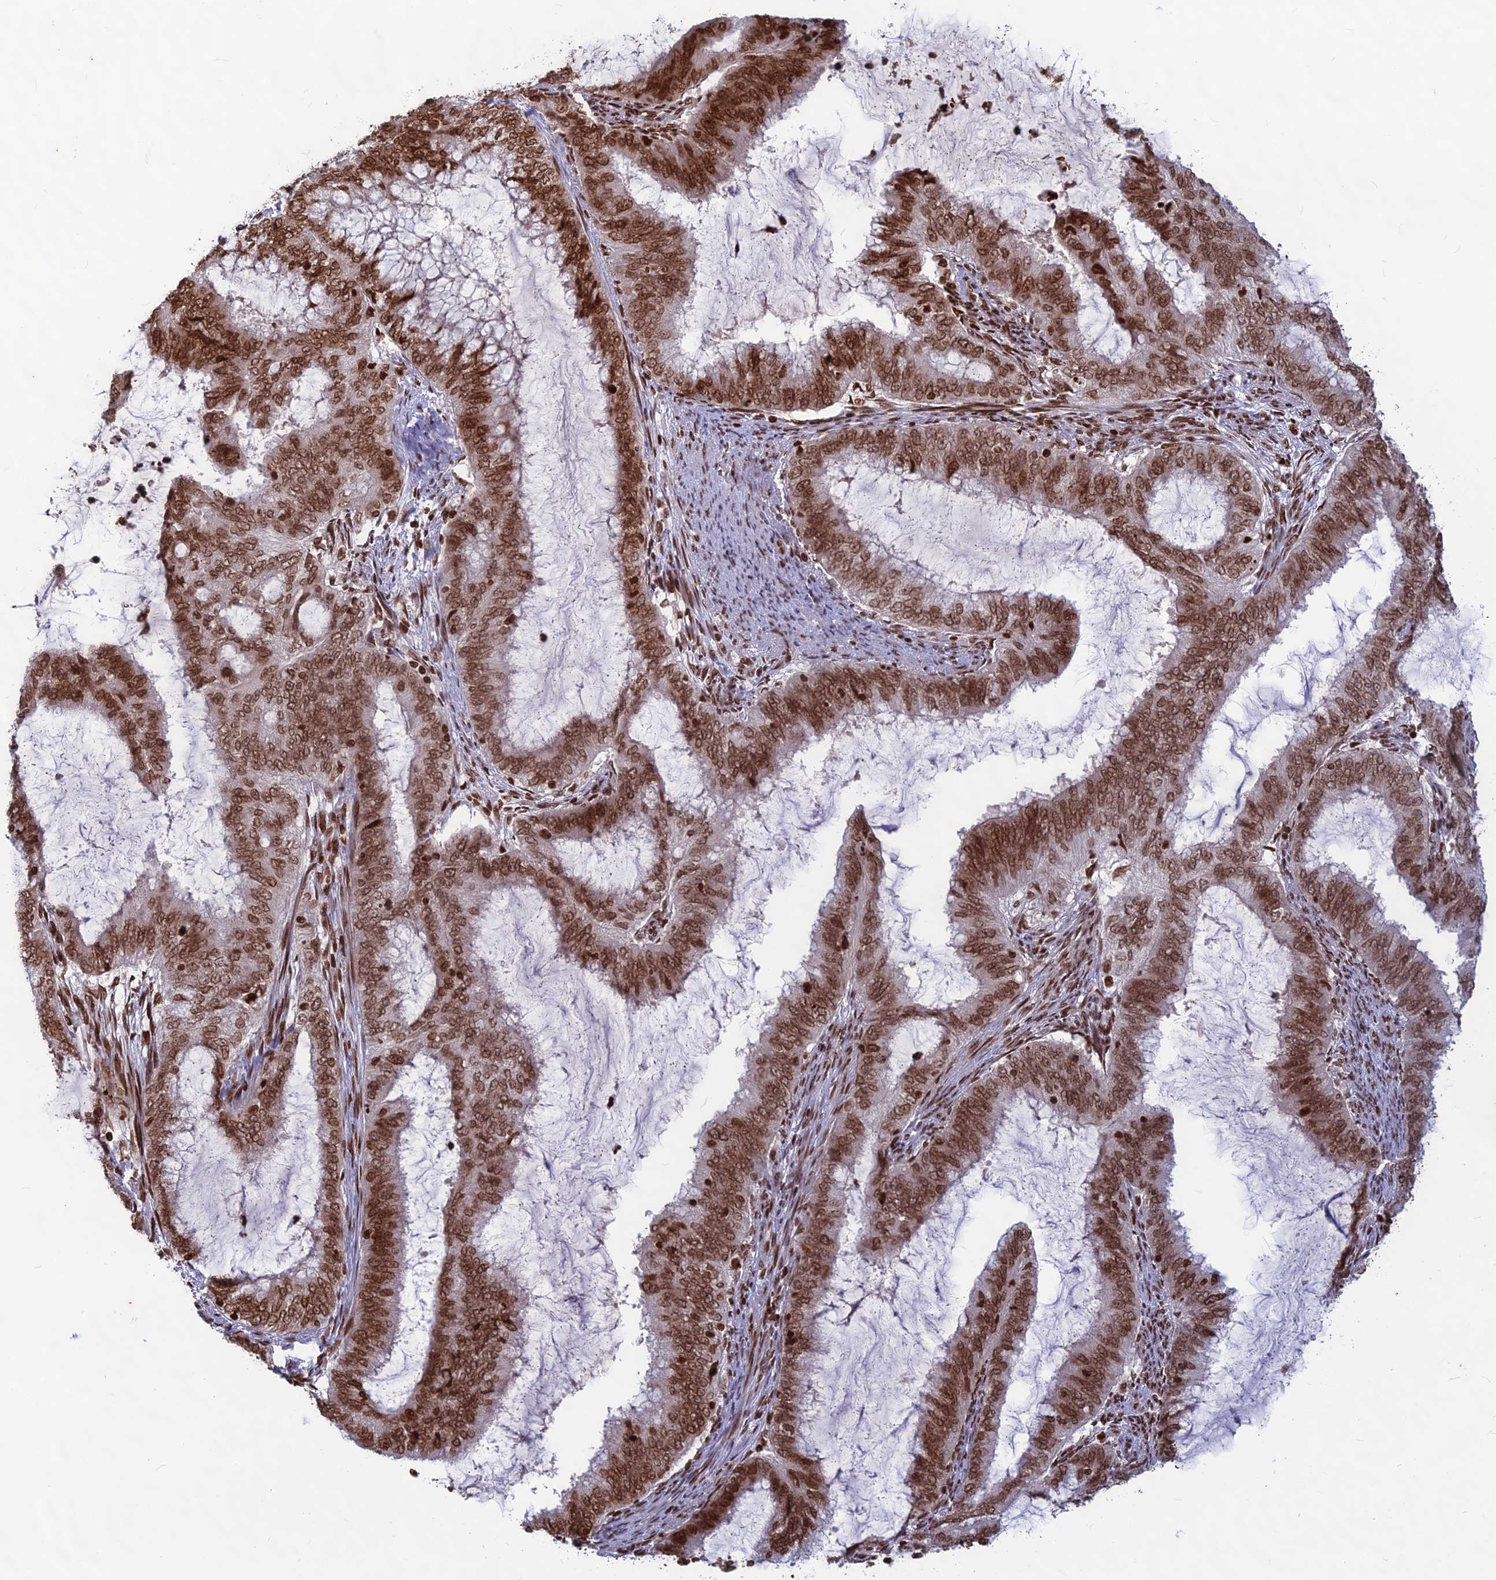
{"staining": {"intensity": "moderate", "quantity": ">75%", "location": "nuclear"}, "tissue": "endometrial cancer", "cell_type": "Tumor cells", "image_type": "cancer", "snomed": [{"axis": "morphology", "description": "Adenocarcinoma, NOS"}, {"axis": "topography", "description": "Endometrium"}], "caption": "DAB (3,3'-diaminobenzidine) immunohistochemical staining of human endometrial cancer displays moderate nuclear protein expression in approximately >75% of tumor cells. (DAB IHC, brown staining for protein, blue staining for nuclei).", "gene": "TET2", "patient": {"sex": "female", "age": 51}}